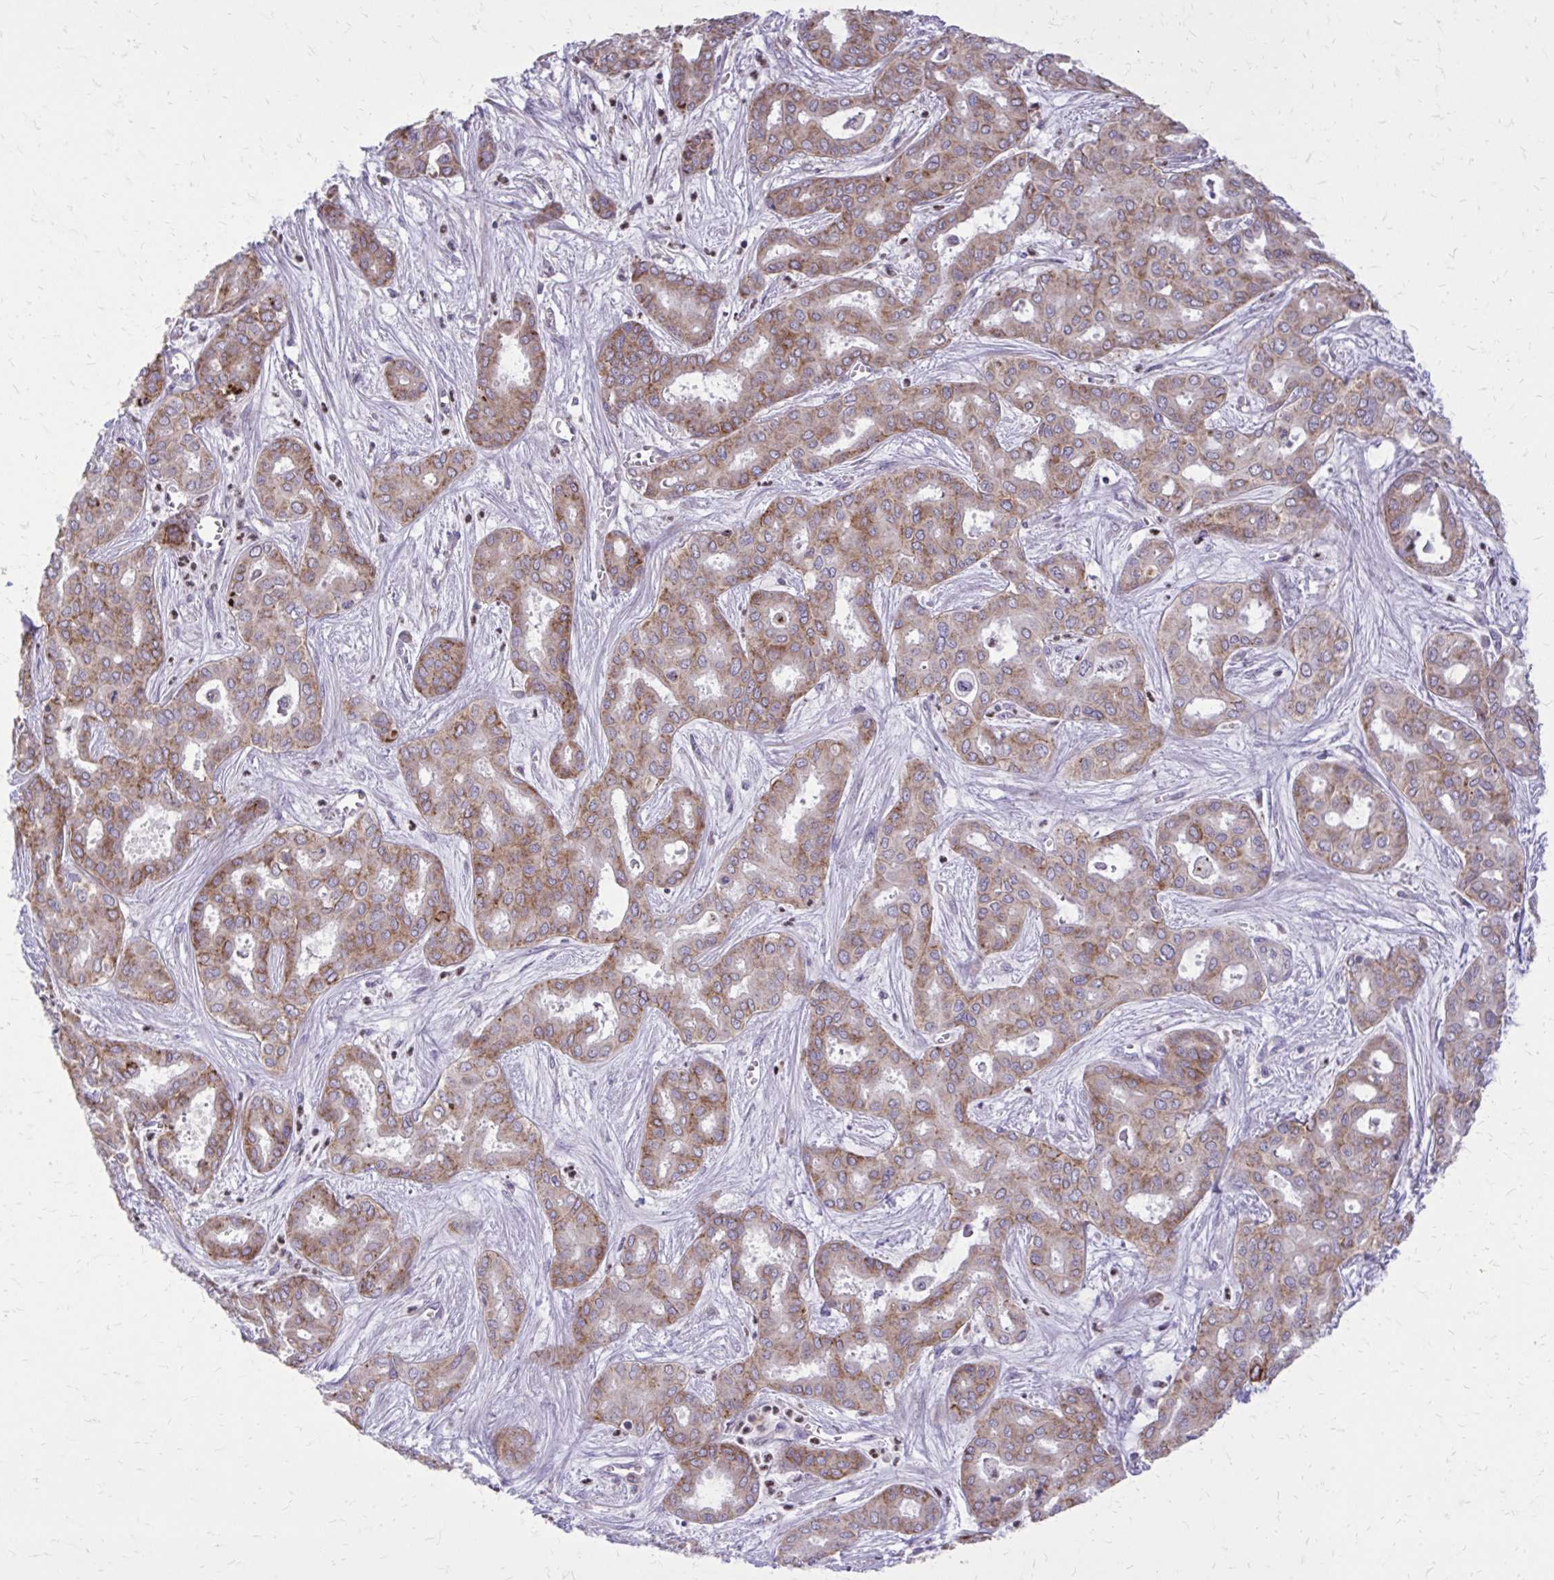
{"staining": {"intensity": "strong", "quantity": "25%-75%", "location": "cytoplasmic/membranous"}, "tissue": "liver cancer", "cell_type": "Tumor cells", "image_type": "cancer", "snomed": [{"axis": "morphology", "description": "Cholangiocarcinoma"}, {"axis": "topography", "description": "Liver"}], "caption": "Immunohistochemistry (IHC) micrograph of human liver cholangiocarcinoma stained for a protein (brown), which demonstrates high levels of strong cytoplasmic/membranous expression in approximately 25%-75% of tumor cells.", "gene": "ABCC3", "patient": {"sex": "female", "age": 64}}